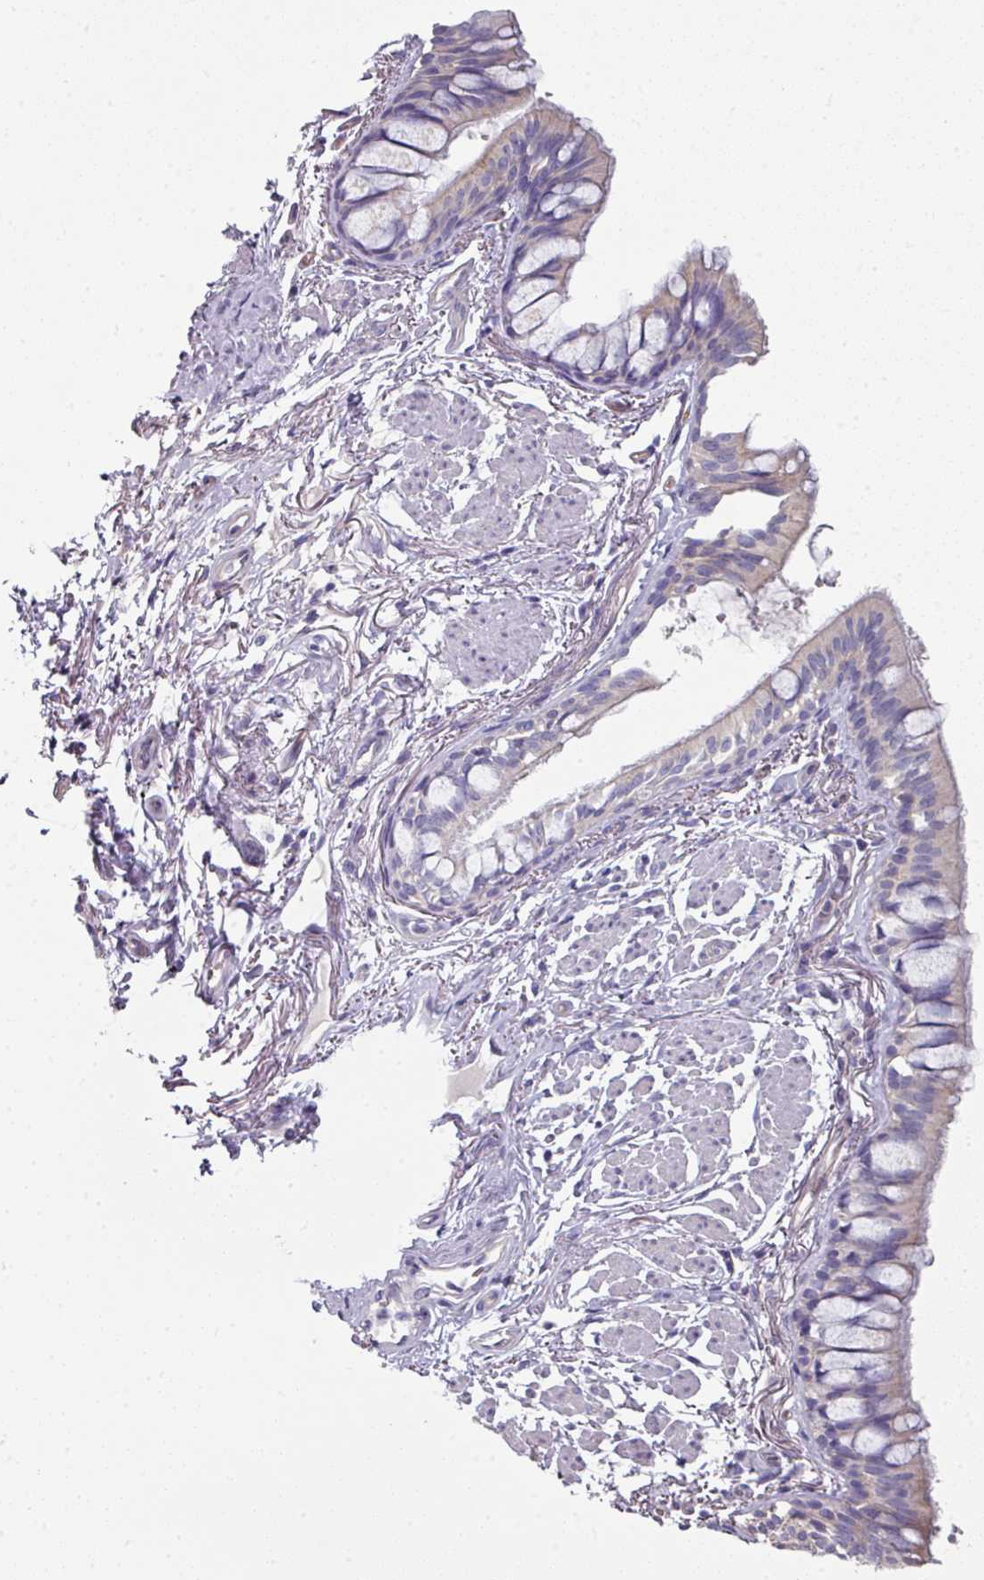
{"staining": {"intensity": "weak", "quantity": "<25%", "location": "cytoplasmic/membranous"}, "tissue": "bronchus", "cell_type": "Respiratory epithelial cells", "image_type": "normal", "snomed": [{"axis": "morphology", "description": "Normal tissue, NOS"}, {"axis": "topography", "description": "Bronchus"}], "caption": "DAB immunohistochemical staining of benign human bronchus reveals no significant staining in respiratory epithelial cells. (DAB IHC with hematoxylin counter stain).", "gene": "SLC17A7", "patient": {"sex": "male", "age": 70}}